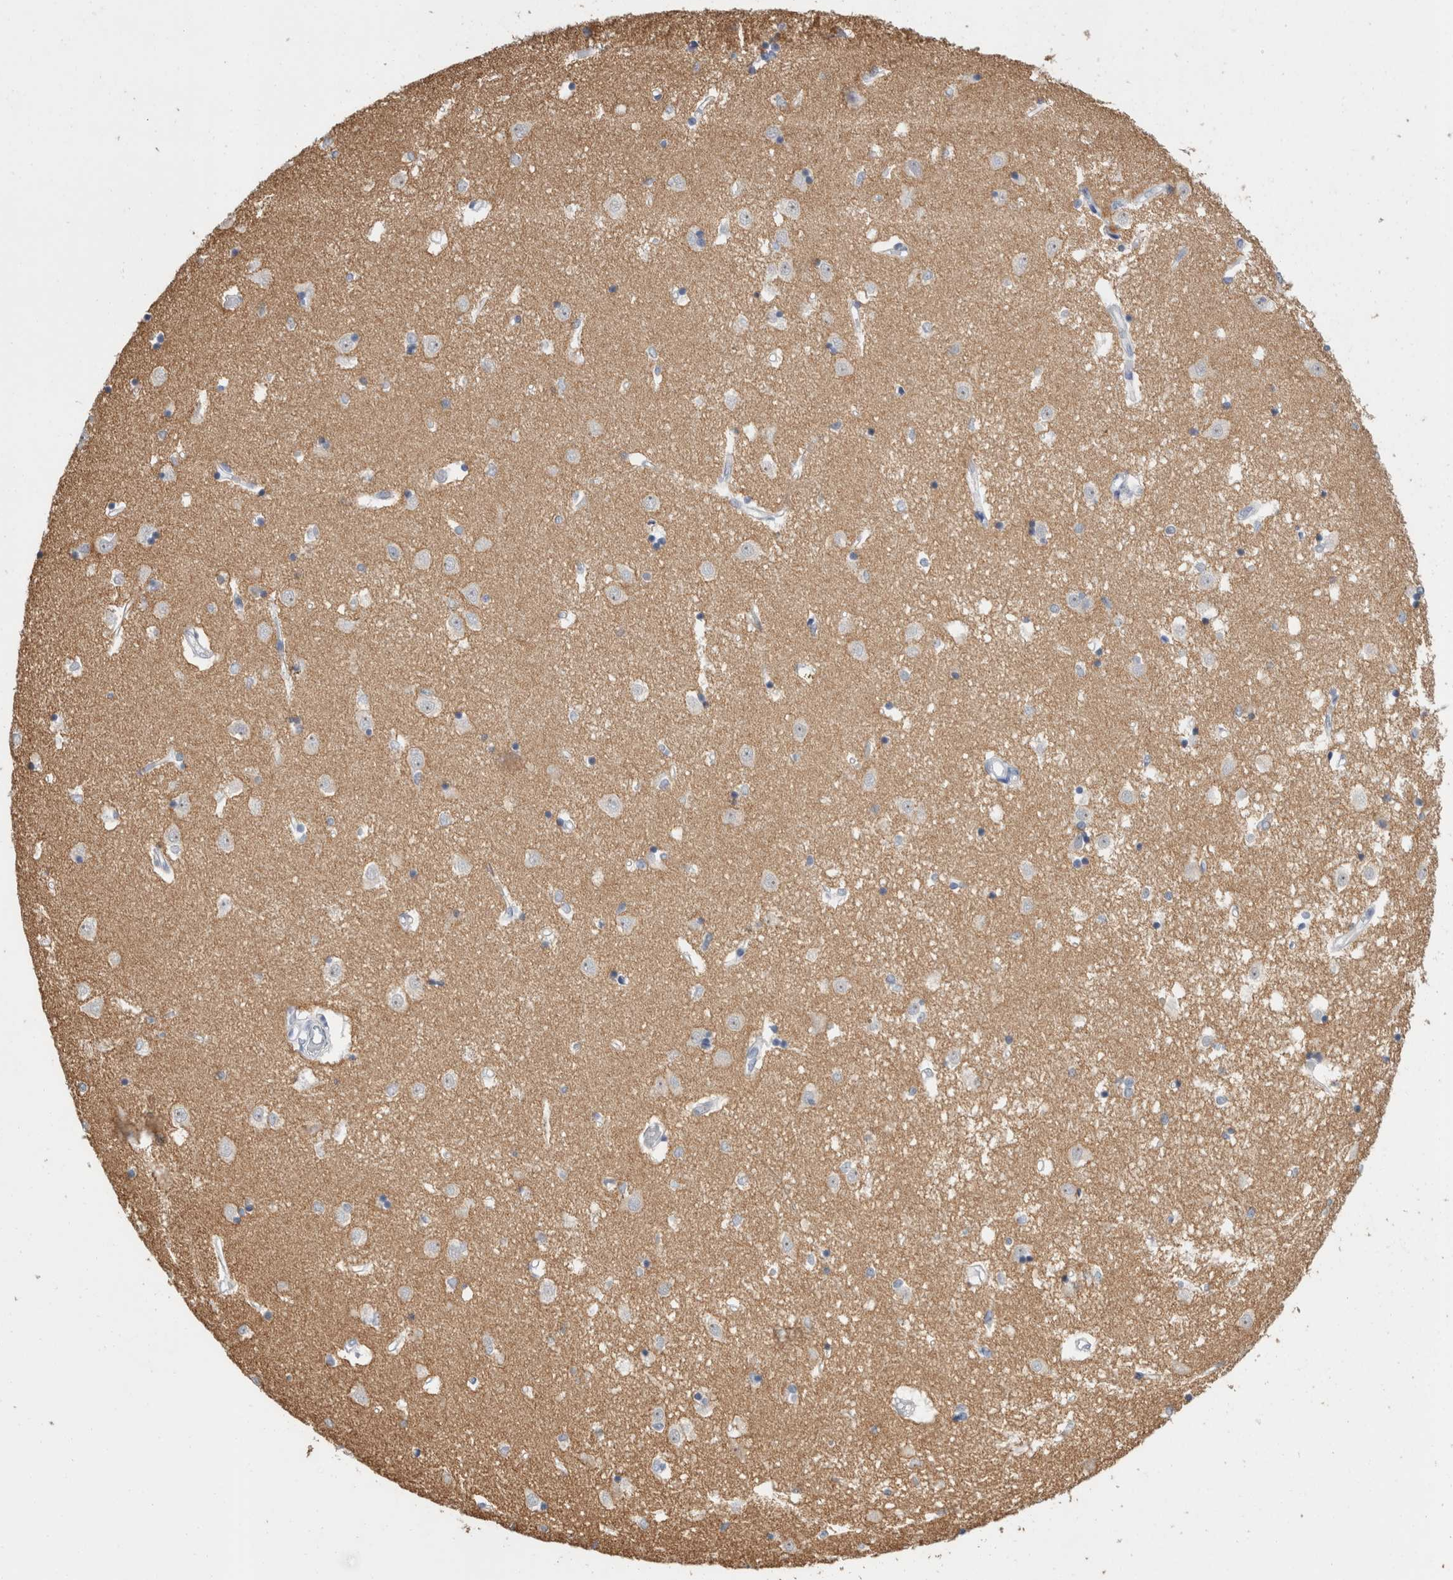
{"staining": {"intensity": "negative", "quantity": "none", "location": "none"}, "tissue": "caudate", "cell_type": "Glial cells", "image_type": "normal", "snomed": [{"axis": "morphology", "description": "Normal tissue, NOS"}, {"axis": "topography", "description": "Lateral ventricle wall"}], "caption": "DAB immunohistochemical staining of normal caudate exhibits no significant positivity in glial cells. (DAB IHC visualized using brightfield microscopy, high magnification).", "gene": "CADM3", "patient": {"sex": "male", "age": 45}}